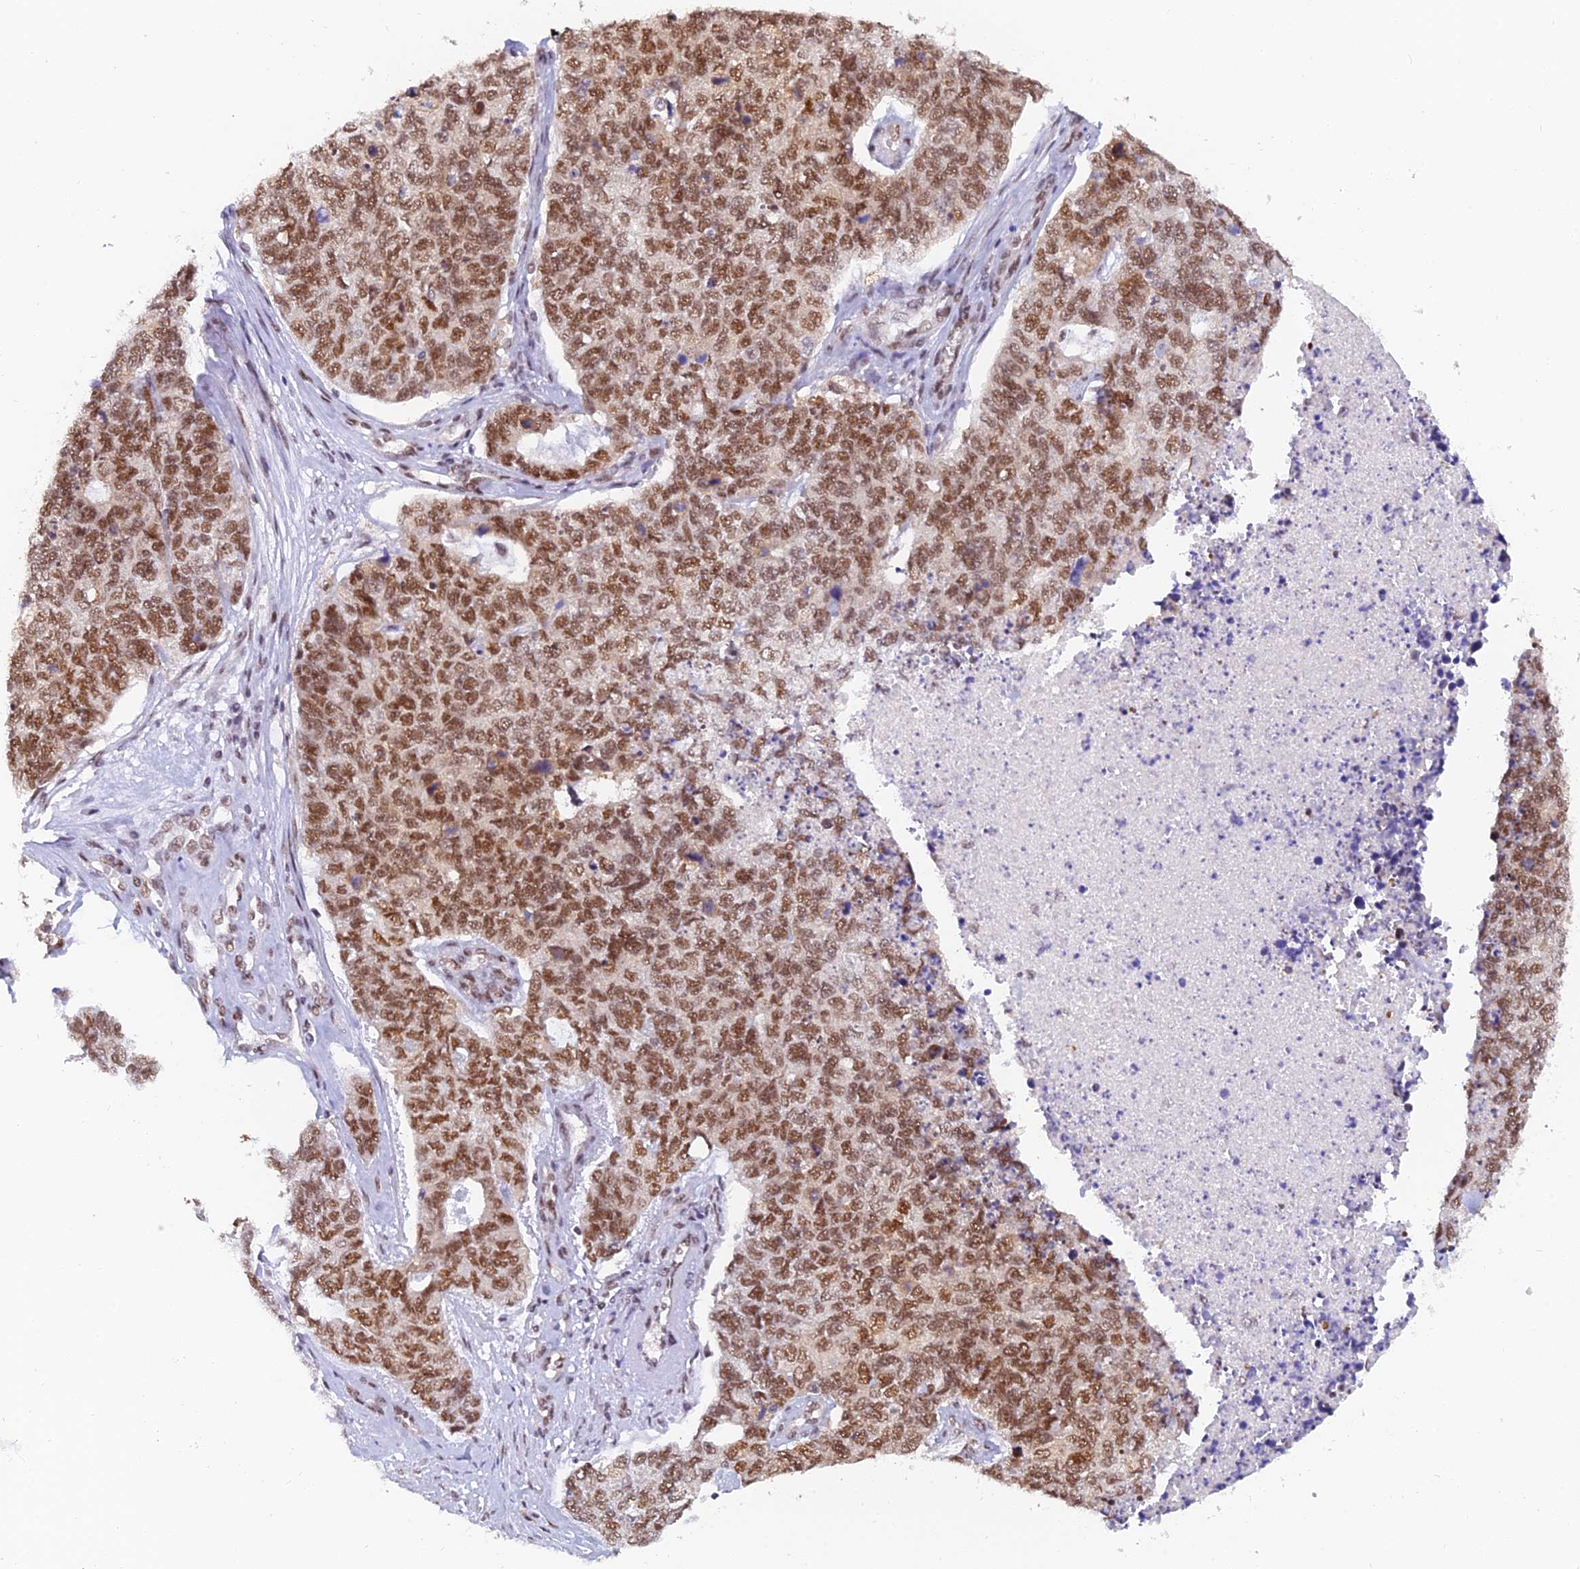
{"staining": {"intensity": "moderate", "quantity": ">75%", "location": "nuclear"}, "tissue": "cervical cancer", "cell_type": "Tumor cells", "image_type": "cancer", "snomed": [{"axis": "morphology", "description": "Squamous cell carcinoma, NOS"}, {"axis": "topography", "description": "Cervix"}], "caption": "IHC staining of cervical cancer (squamous cell carcinoma), which demonstrates medium levels of moderate nuclear expression in about >75% of tumor cells indicating moderate nuclear protein staining. The staining was performed using DAB (brown) for protein detection and nuclei were counterstained in hematoxylin (blue).", "gene": "DPY30", "patient": {"sex": "female", "age": 63}}